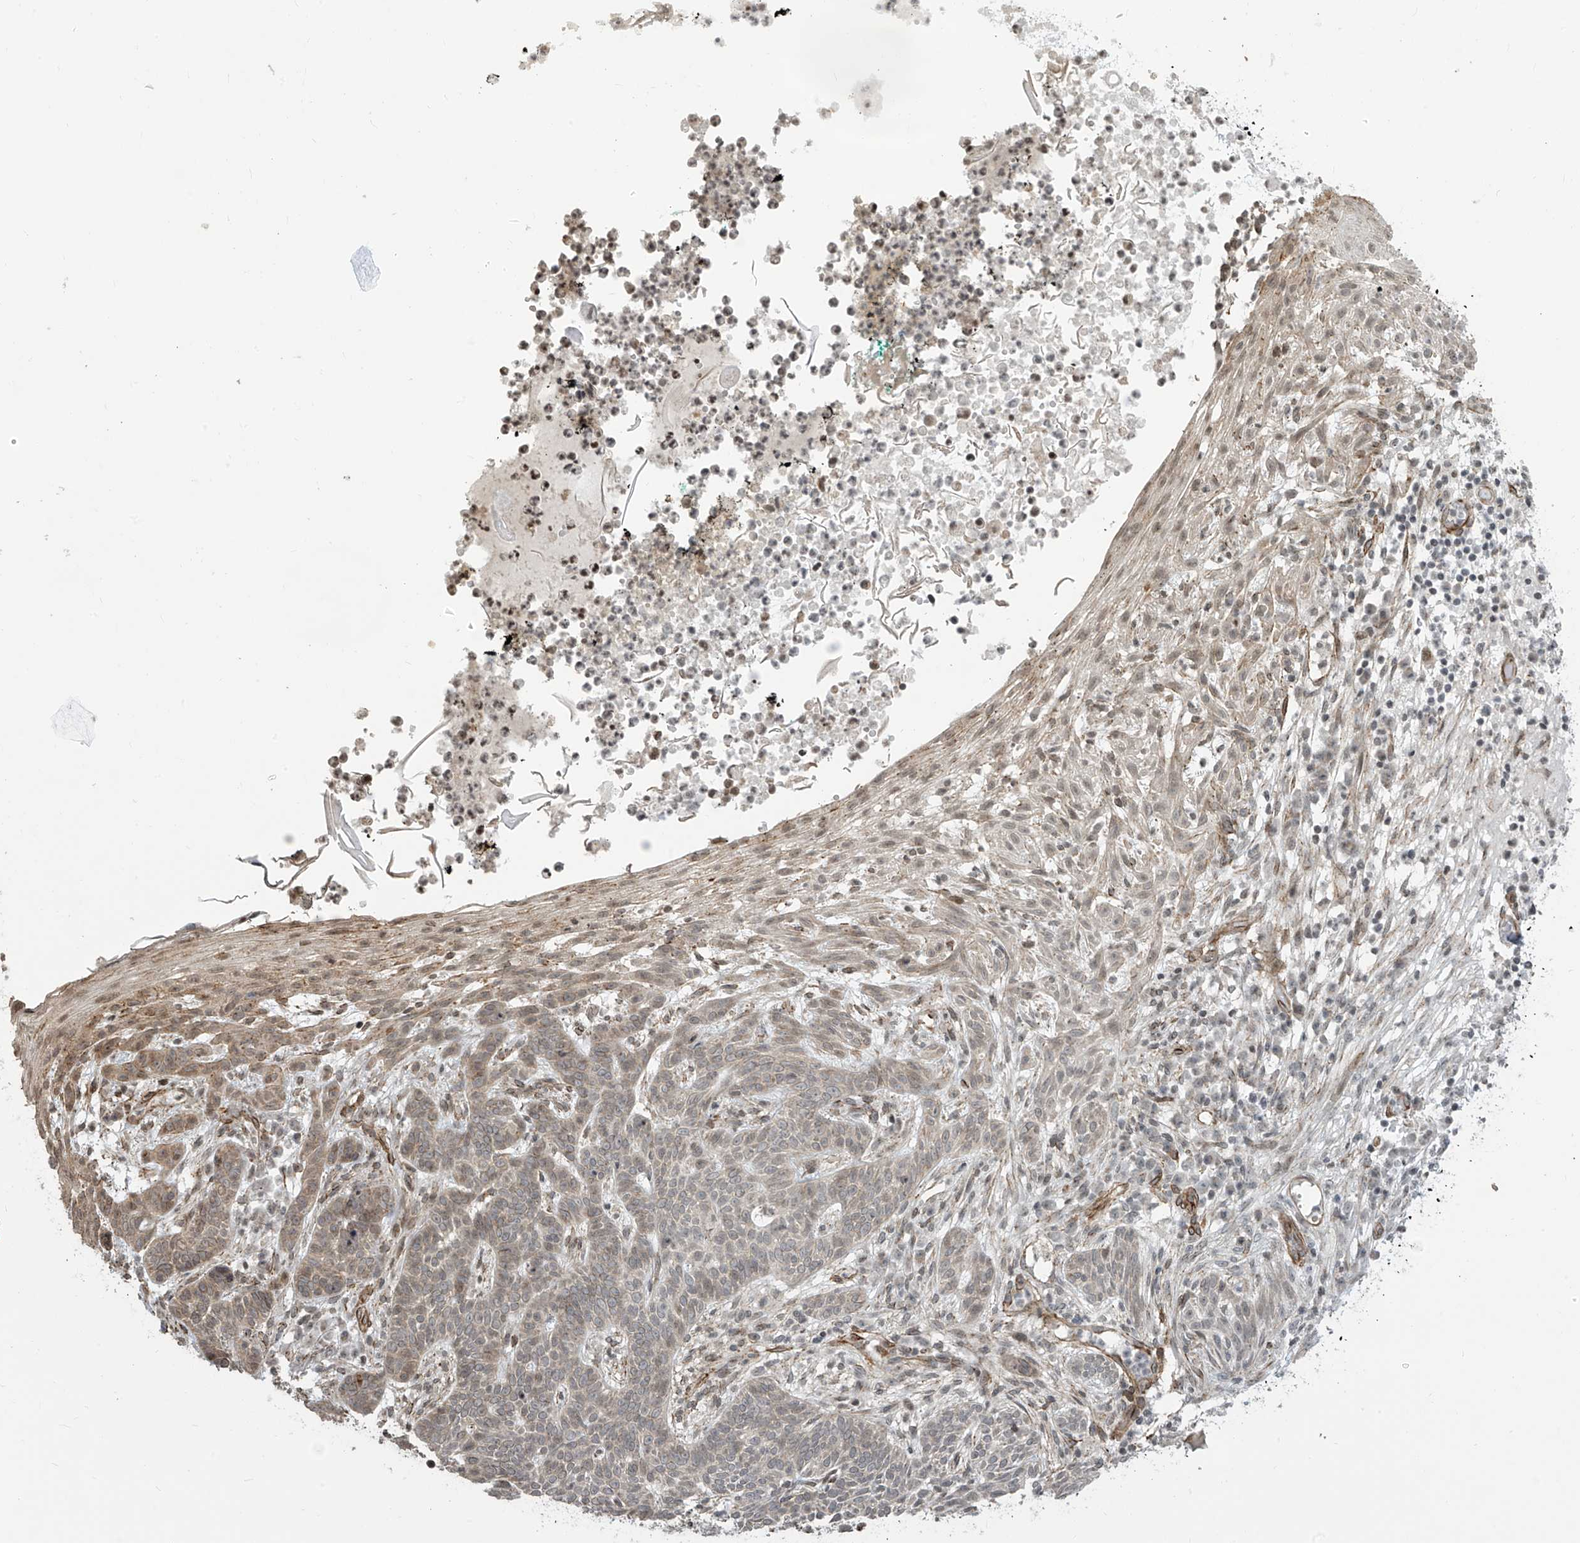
{"staining": {"intensity": "weak", "quantity": "<25%", "location": "cytoplasmic/membranous"}, "tissue": "skin cancer", "cell_type": "Tumor cells", "image_type": "cancer", "snomed": [{"axis": "morphology", "description": "Normal tissue, NOS"}, {"axis": "morphology", "description": "Basal cell carcinoma"}, {"axis": "topography", "description": "Skin"}], "caption": "Immunohistochemistry (IHC) of human skin basal cell carcinoma demonstrates no expression in tumor cells. (Immunohistochemistry, brightfield microscopy, high magnification).", "gene": "METAP1D", "patient": {"sex": "male", "age": 64}}